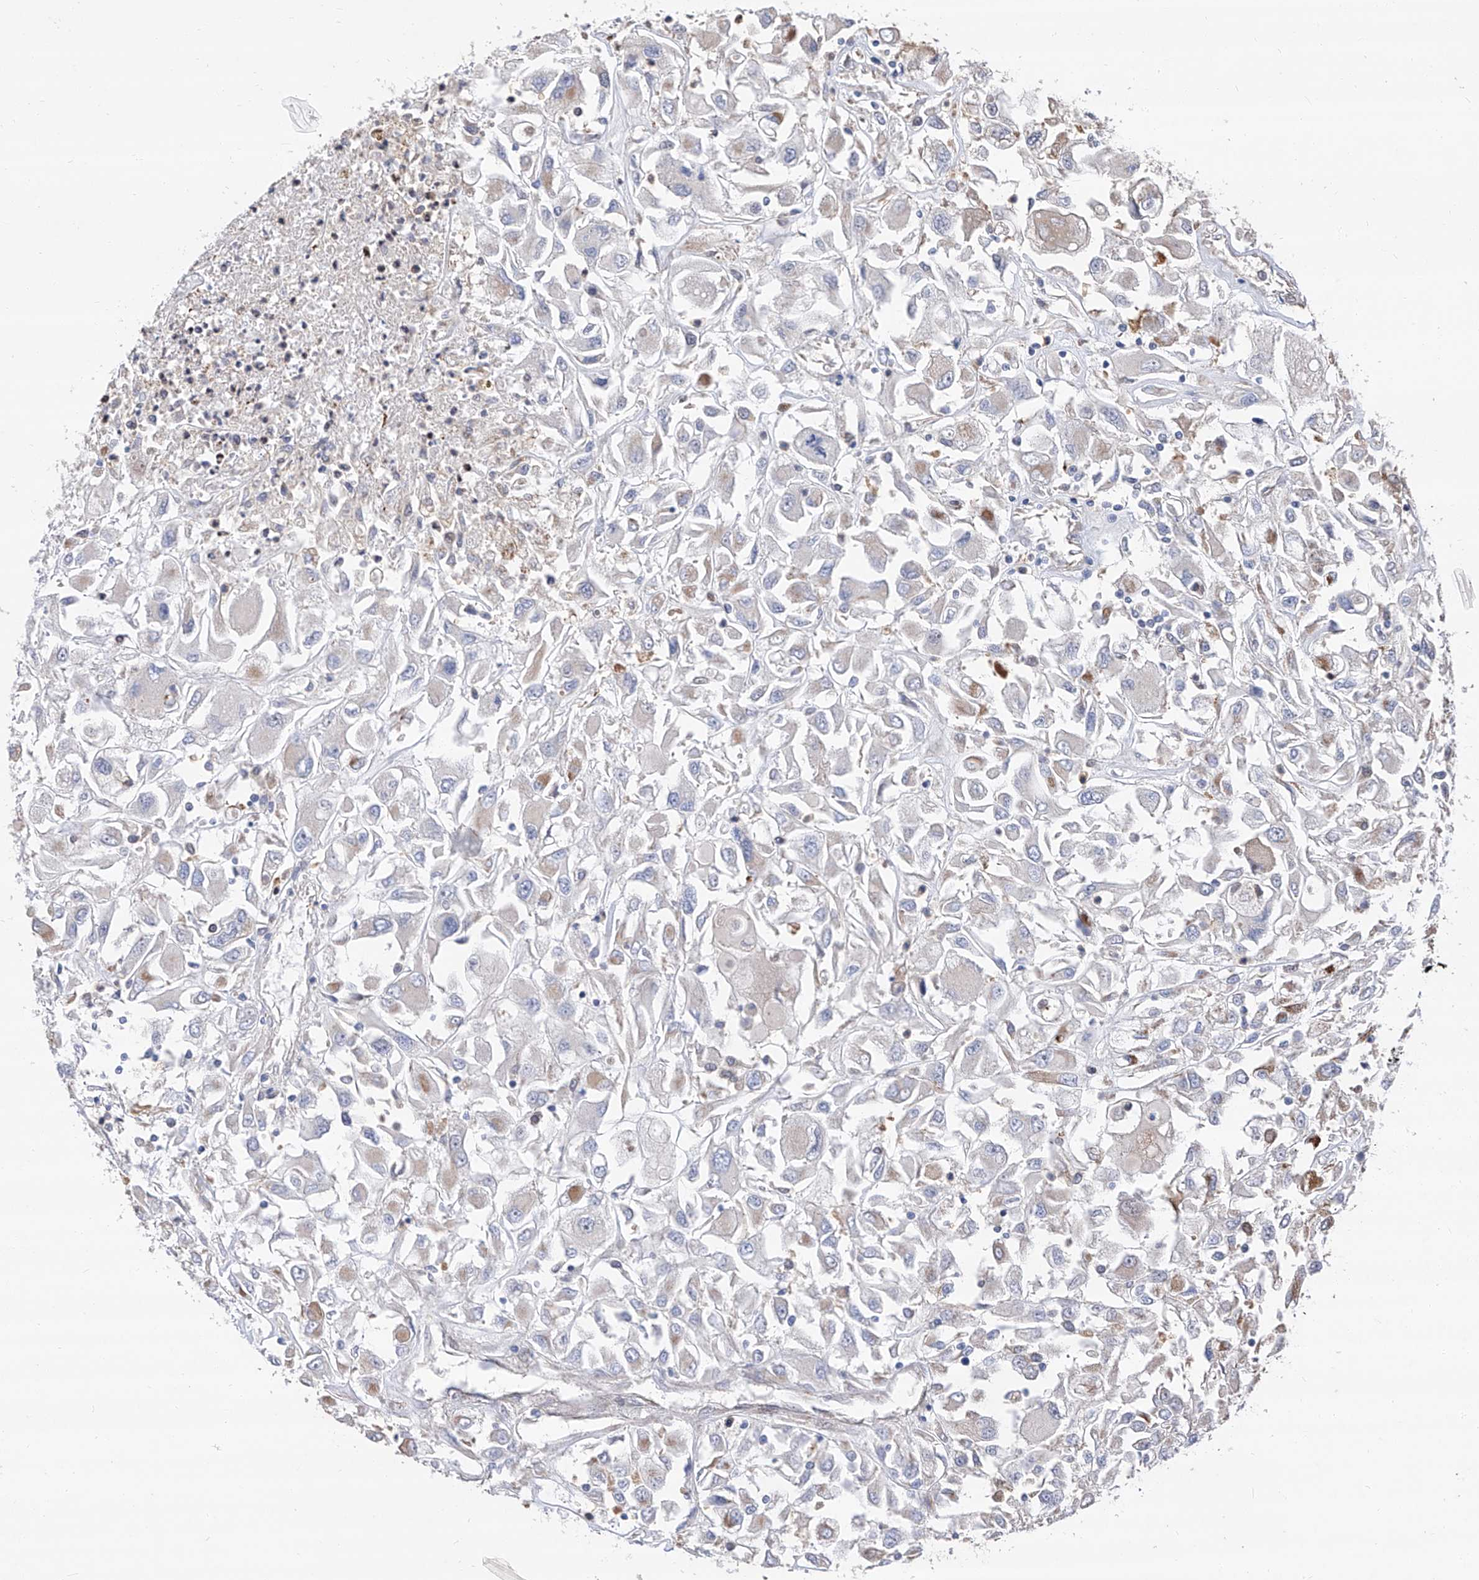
{"staining": {"intensity": "weak", "quantity": "<25%", "location": "cytoplasmic/membranous"}, "tissue": "renal cancer", "cell_type": "Tumor cells", "image_type": "cancer", "snomed": [{"axis": "morphology", "description": "Adenocarcinoma, NOS"}, {"axis": "topography", "description": "Kidney"}], "caption": "DAB (3,3'-diaminobenzidine) immunohistochemical staining of renal cancer shows no significant expression in tumor cells.", "gene": "FARP2", "patient": {"sex": "female", "age": 52}}